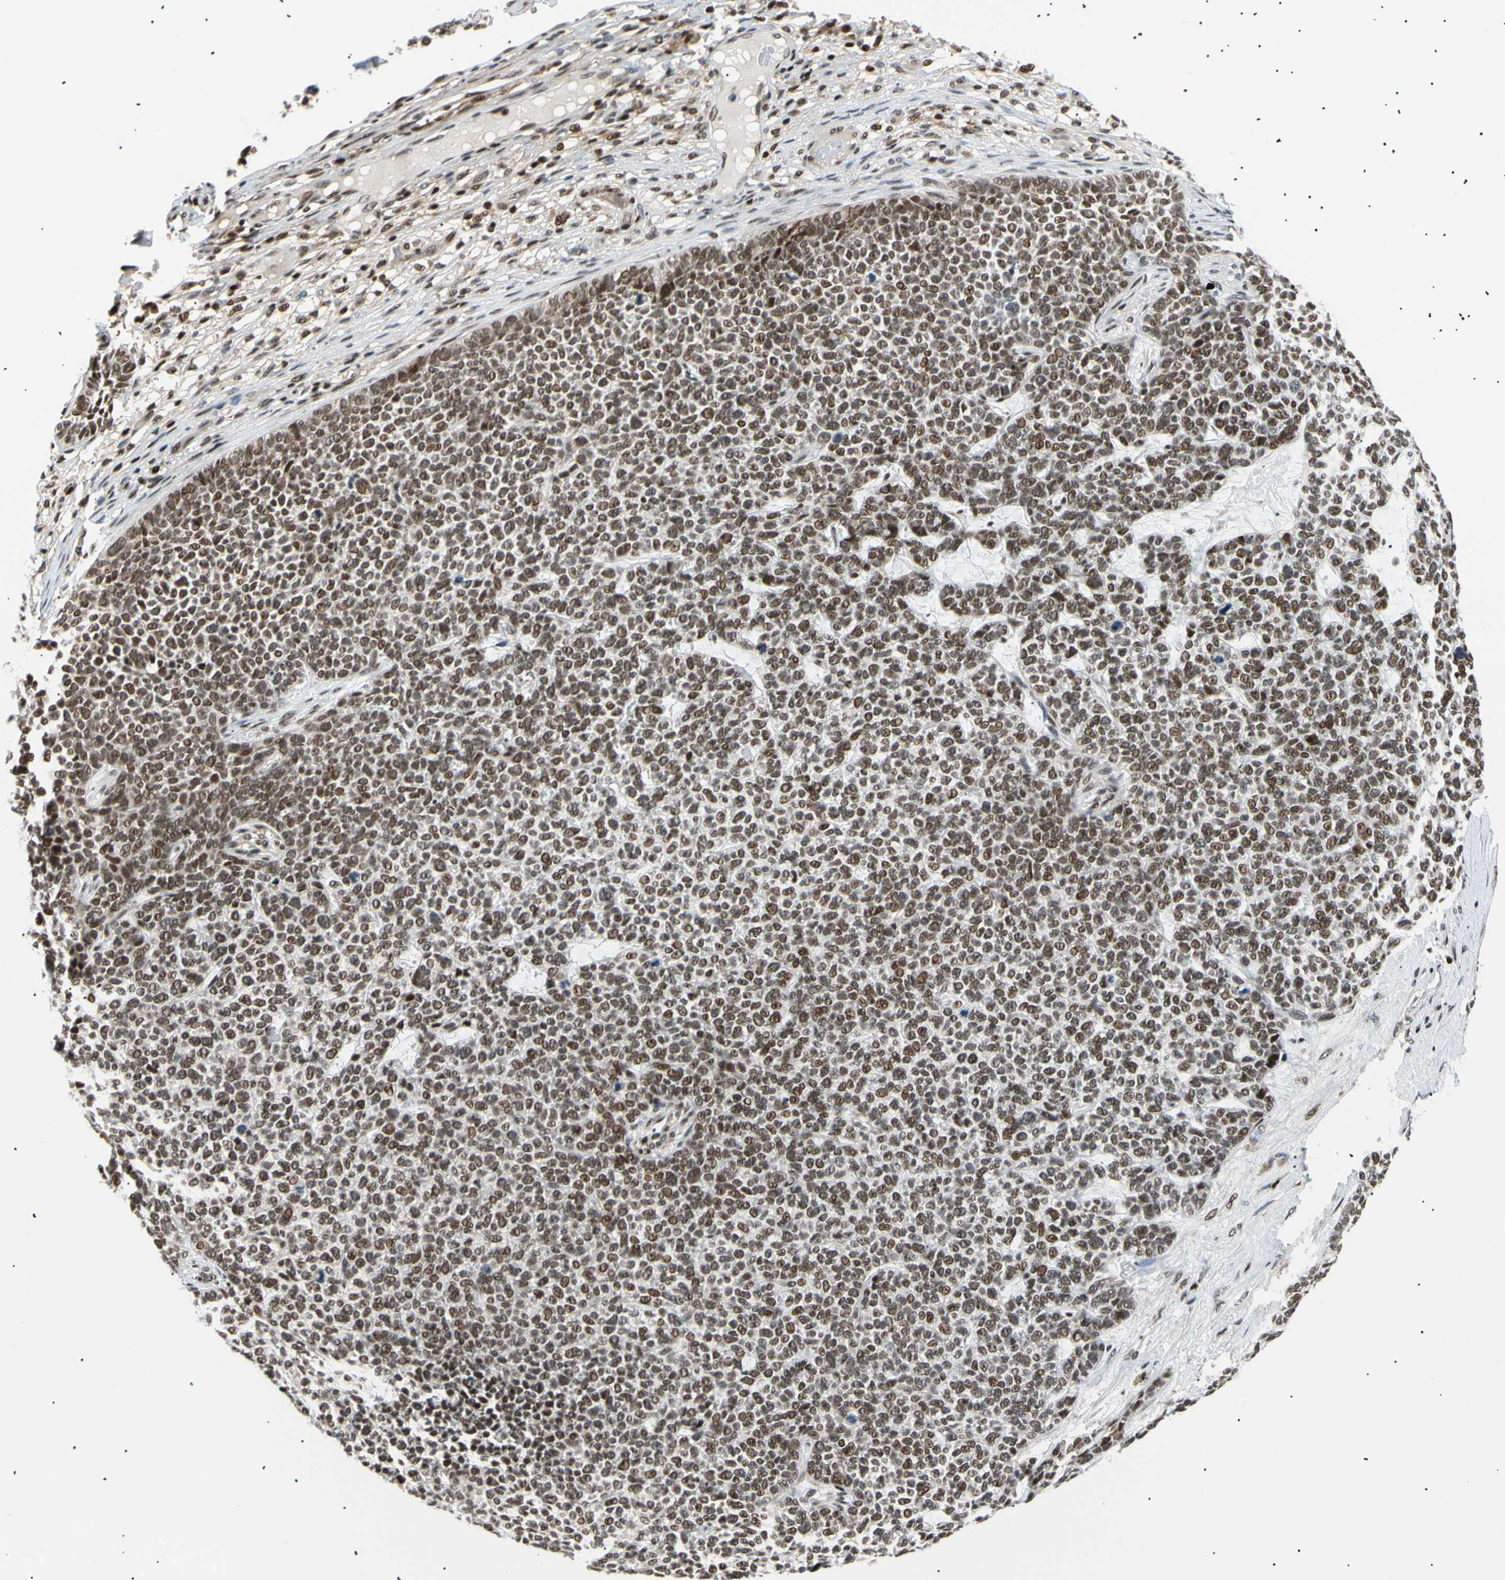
{"staining": {"intensity": "moderate", "quantity": ">75%", "location": "nuclear"}, "tissue": "skin cancer", "cell_type": "Tumor cells", "image_type": "cancer", "snomed": [{"axis": "morphology", "description": "Basal cell carcinoma"}, {"axis": "topography", "description": "Skin"}], "caption": "Tumor cells demonstrate moderate nuclear staining in about >75% of cells in basal cell carcinoma (skin). (Brightfield microscopy of DAB IHC at high magnification).", "gene": "E2F1", "patient": {"sex": "female", "age": 84}}